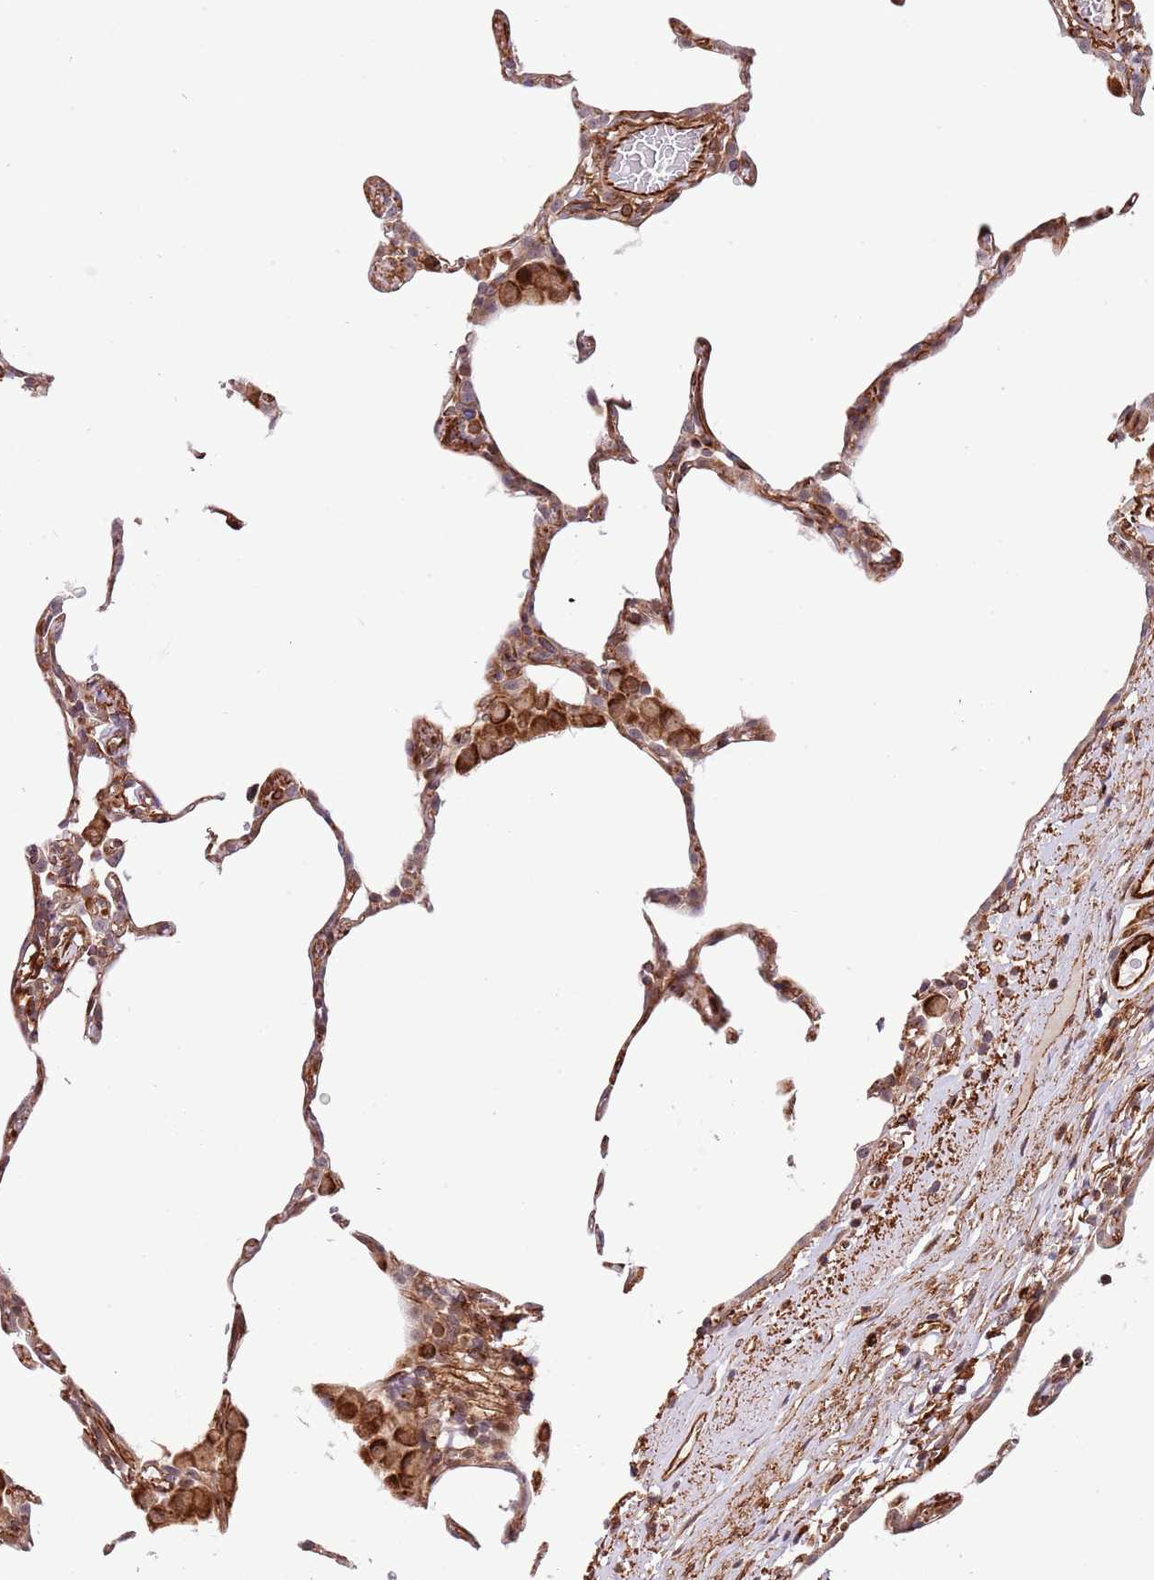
{"staining": {"intensity": "weak", "quantity": "25%-75%", "location": "cytoplasmic/membranous"}, "tissue": "lung", "cell_type": "Alveolar cells", "image_type": "normal", "snomed": [{"axis": "morphology", "description": "Normal tissue, NOS"}, {"axis": "topography", "description": "Lung"}], "caption": "Immunohistochemistry (IHC) micrograph of normal human lung stained for a protein (brown), which shows low levels of weak cytoplasmic/membranous positivity in approximately 25%-75% of alveolar cells.", "gene": "NEK3", "patient": {"sex": "female", "age": 57}}